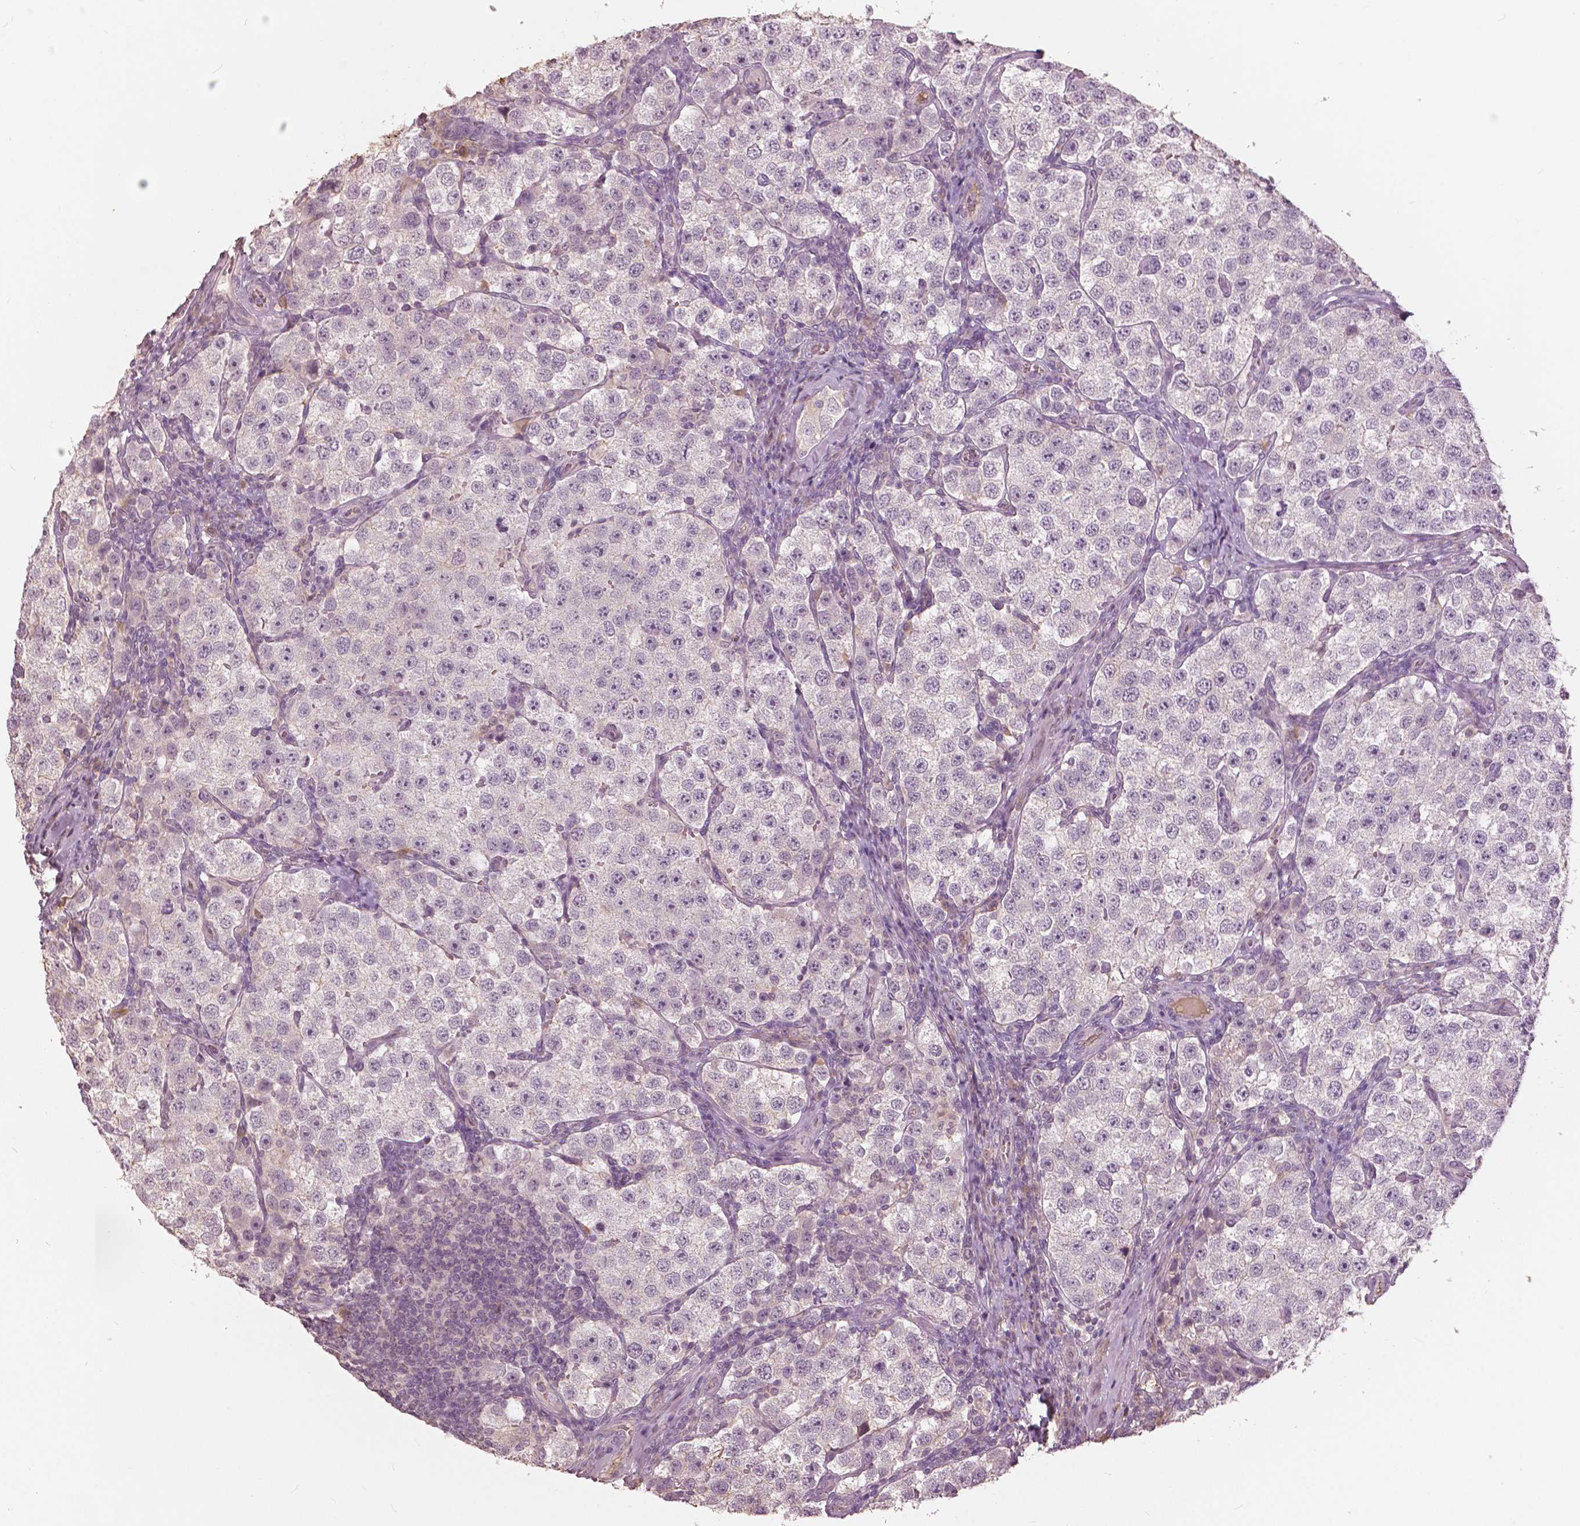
{"staining": {"intensity": "negative", "quantity": "none", "location": "none"}, "tissue": "testis cancer", "cell_type": "Tumor cells", "image_type": "cancer", "snomed": [{"axis": "morphology", "description": "Seminoma, NOS"}, {"axis": "topography", "description": "Testis"}], "caption": "Testis seminoma was stained to show a protein in brown. There is no significant expression in tumor cells.", "gene": "ANGPTL4", "patient": {"sex": "male", "age": 37}}